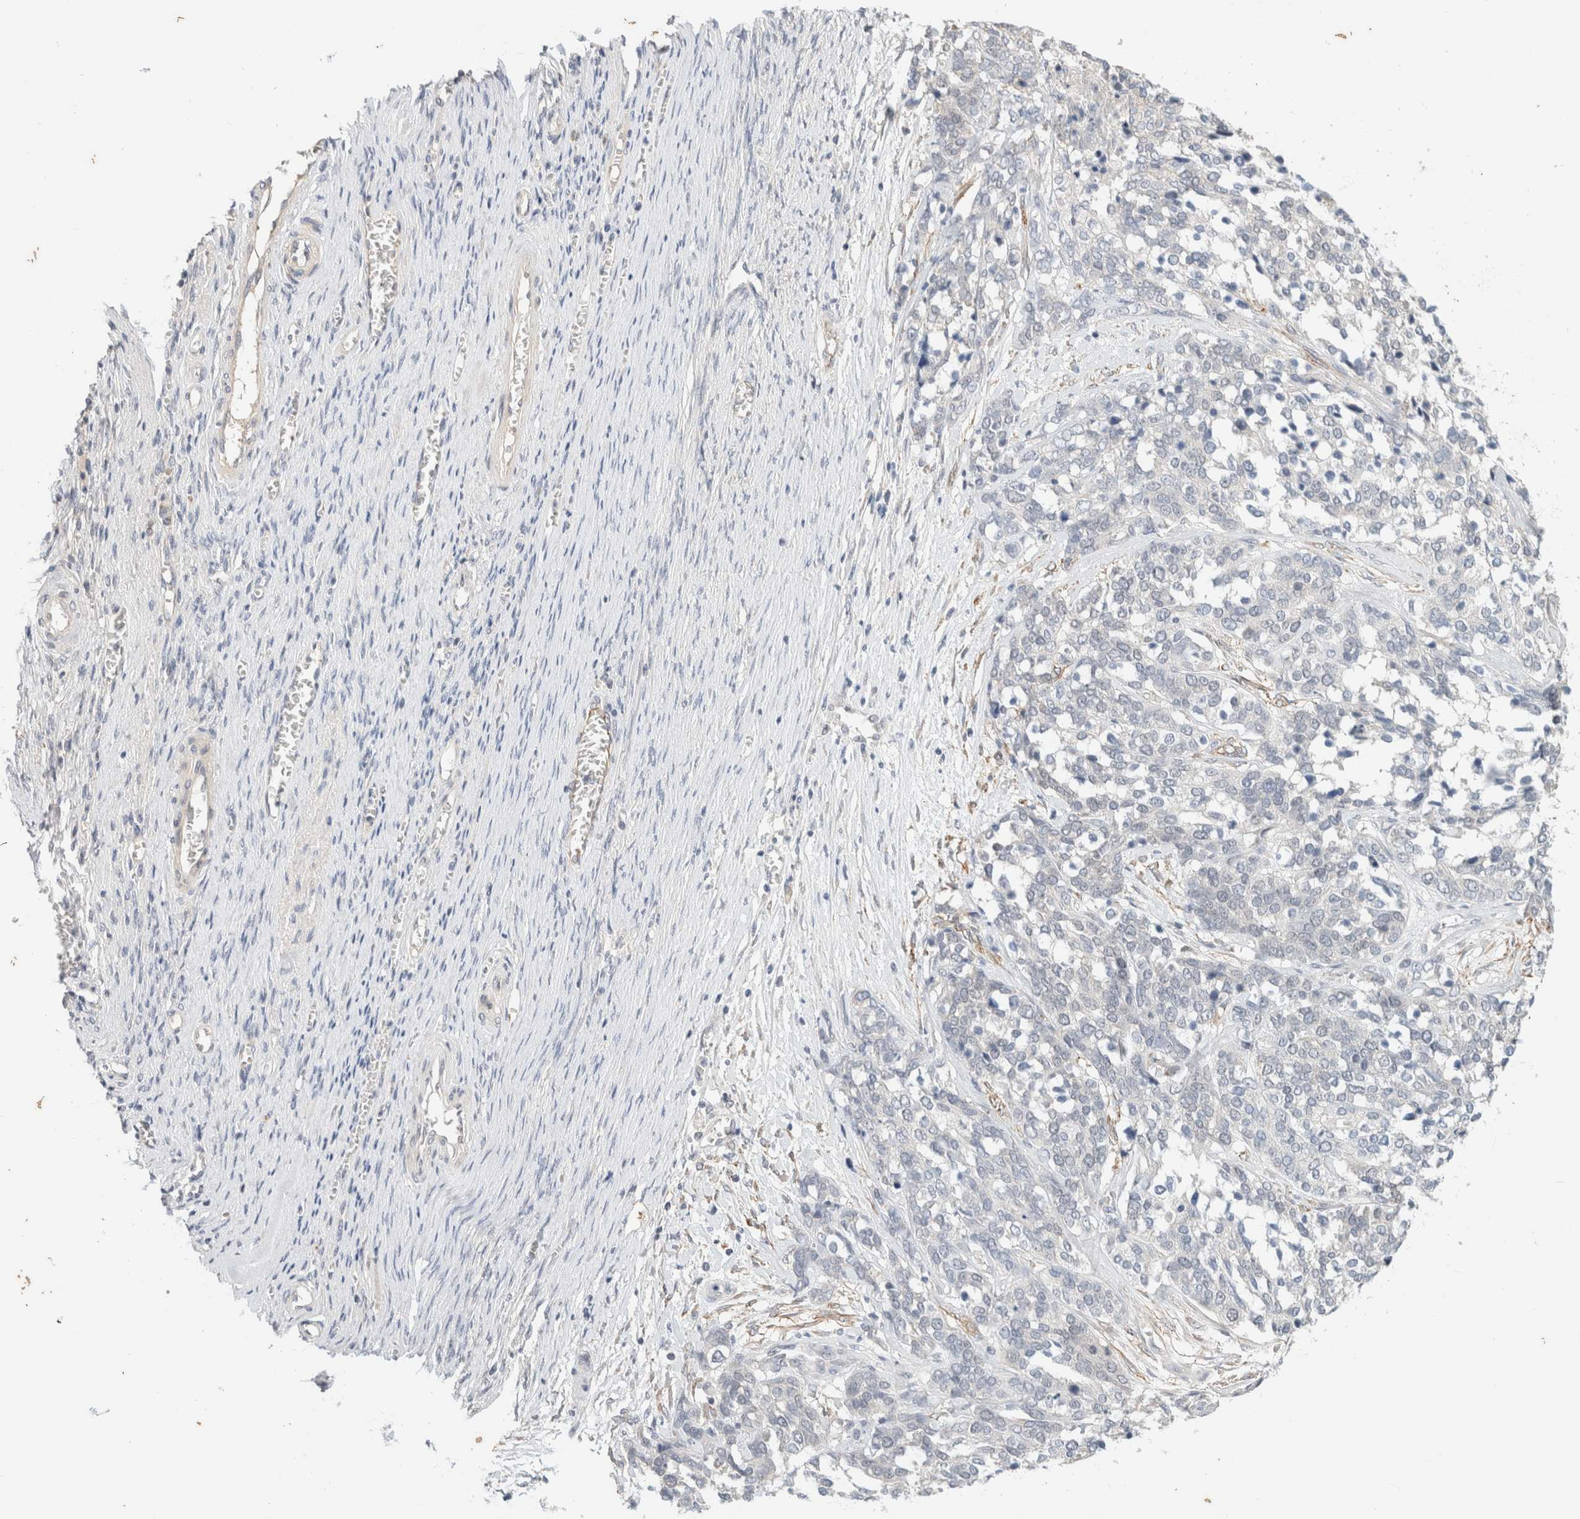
{"staining": {"intensity": "negative", "quantity": "none", "location": "none"}, "tissue": "ovarian cancer", "cell_type": "Tumor cells", "image_type": "cancer", "snomed": [{"axis": "morphology", "description": "Cystadenocarcinoma, serous, NOS"}, {"axis": "topography", "description": "Ovary"}], "caption": "There is no significant positivity in tumor cells of serous cystadenocarcinoma (ovarian).", "gene": "SPRTN", "patient": {"sex": "female", "age": 44}}